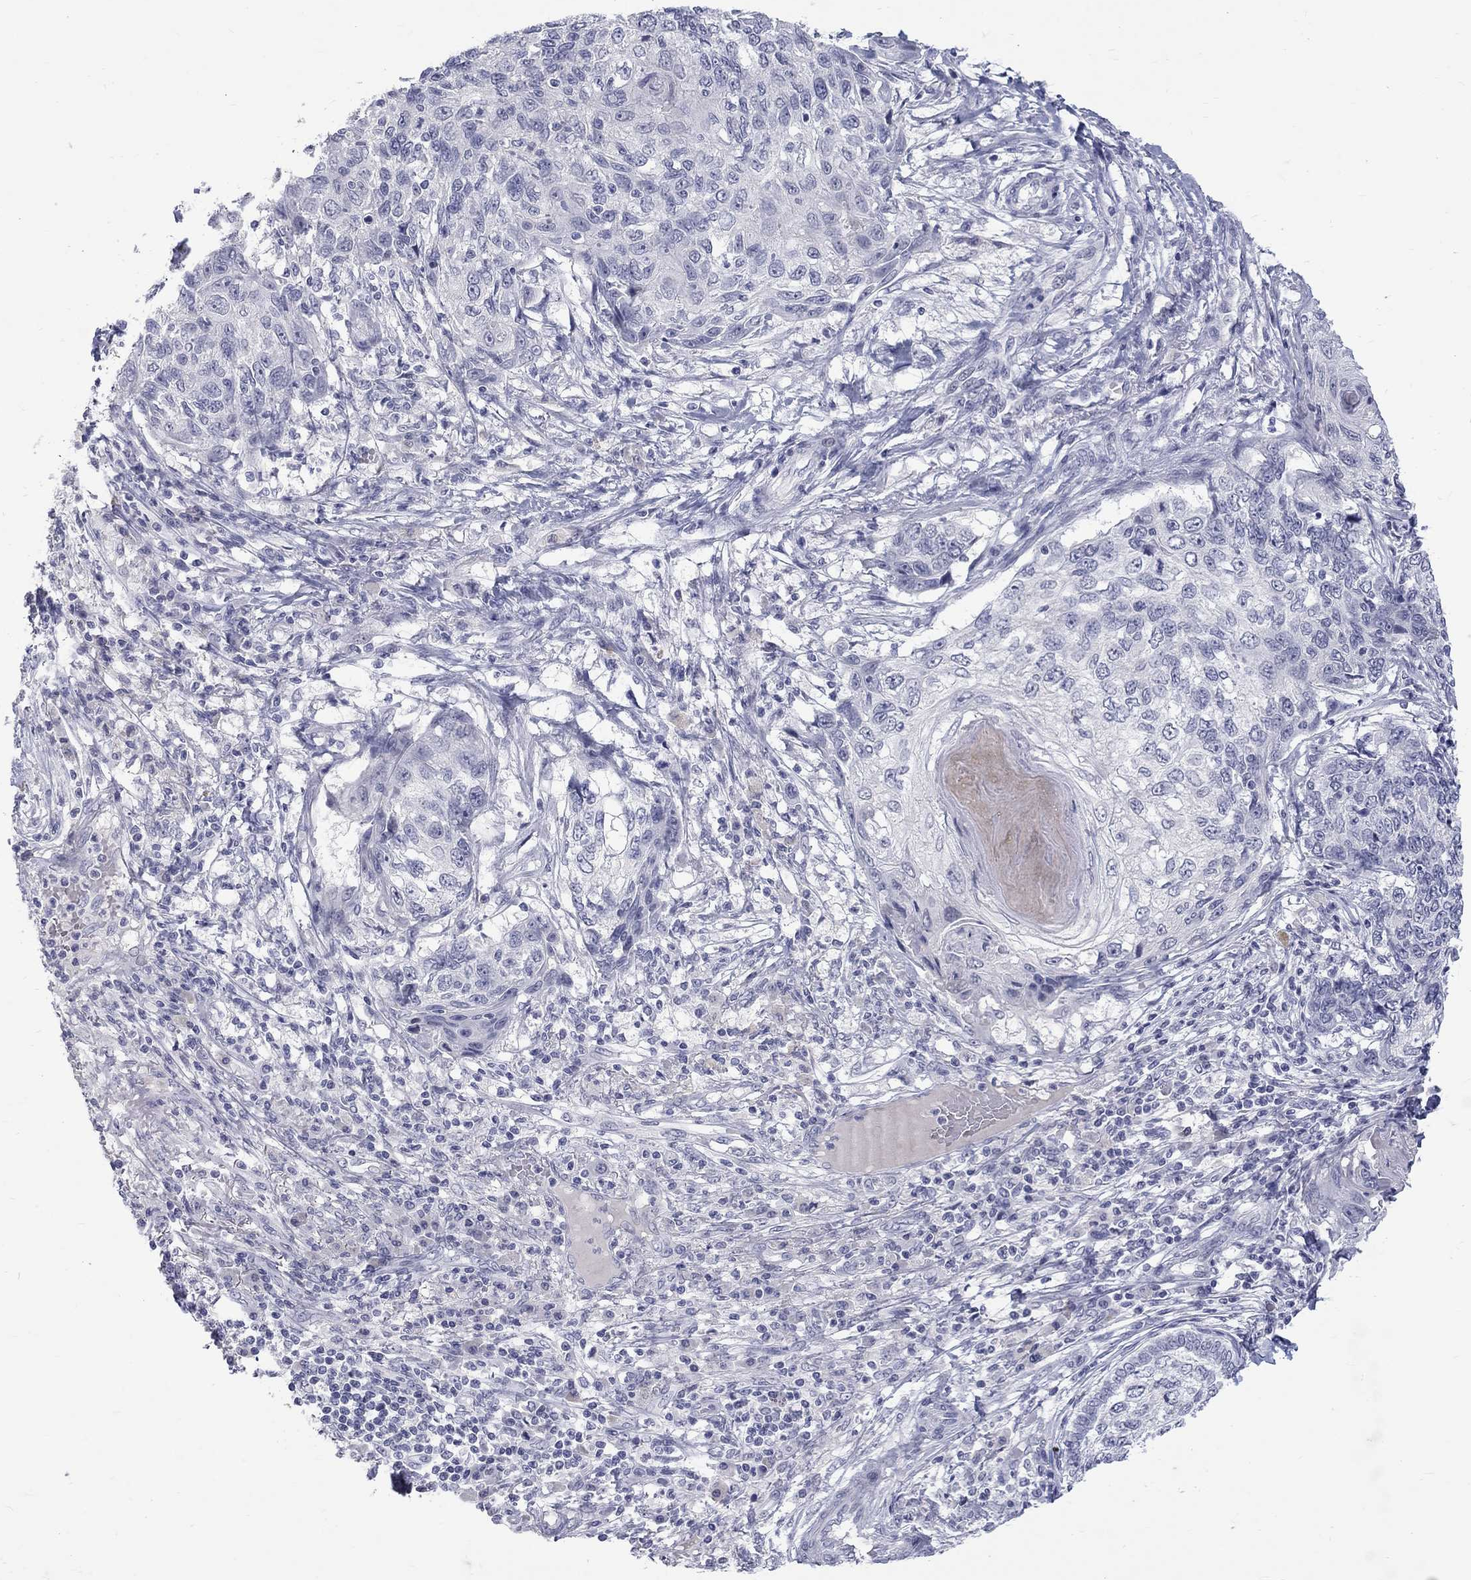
{"staining": {"intensity": "negative", "quantity": "none", "location": "none"}, "tissue": "skin cancer", "cell_type": "Tumor cells", "image_type": "cancer", "snomed": [{"axis": "morphology", "description": "Squamous cell carcinoma, NOS"}, {"axis": "topography", "description": "Skin"}], "caption": "The photomicrograph displays no staining of tumor cells in skin squamous cell carcinoma.", "gene": "CTNND2", "patient": {"sex": "male", "age": 92}}